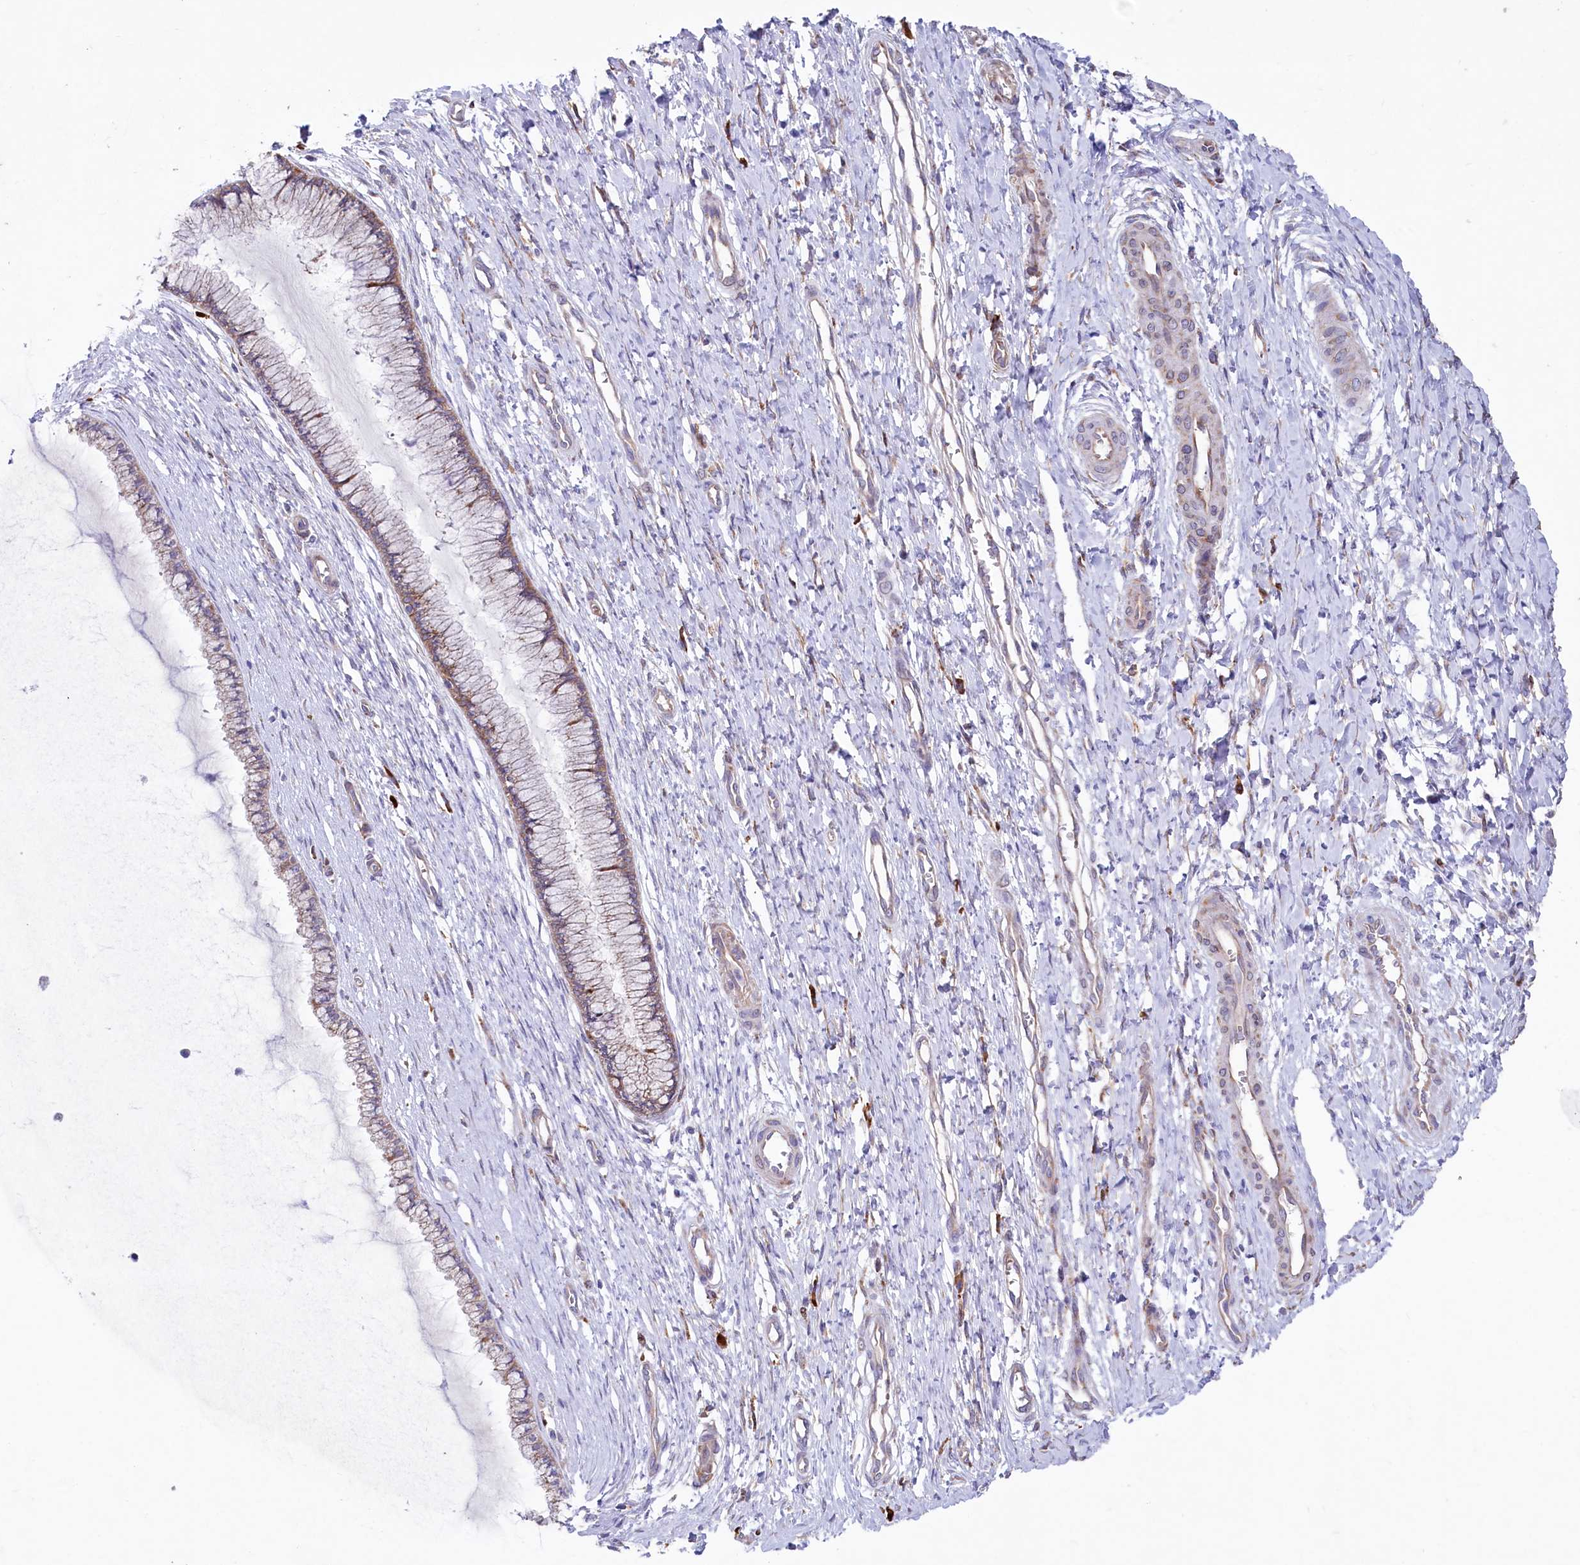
{"staining": {"intensity": "weak", "quantity": "25%-75%", "location": "cytoplasmic/membranous"}, "tissue": "cervix", "cell_type": "Glandular cells", "image_type": "normal", "snomed": [{"axis": "morphology", "description": "Normal tissue, NOS"}, {"axis": "topography", "description": "Cervix"}], "caption": "IHC of benign human cervix shows low levels of weak cytoplasmic/membranous positivity in about 25%-75% of glandular cells.", "gene": "CHID1", "patient": {"sex": "female", "age": 55}}